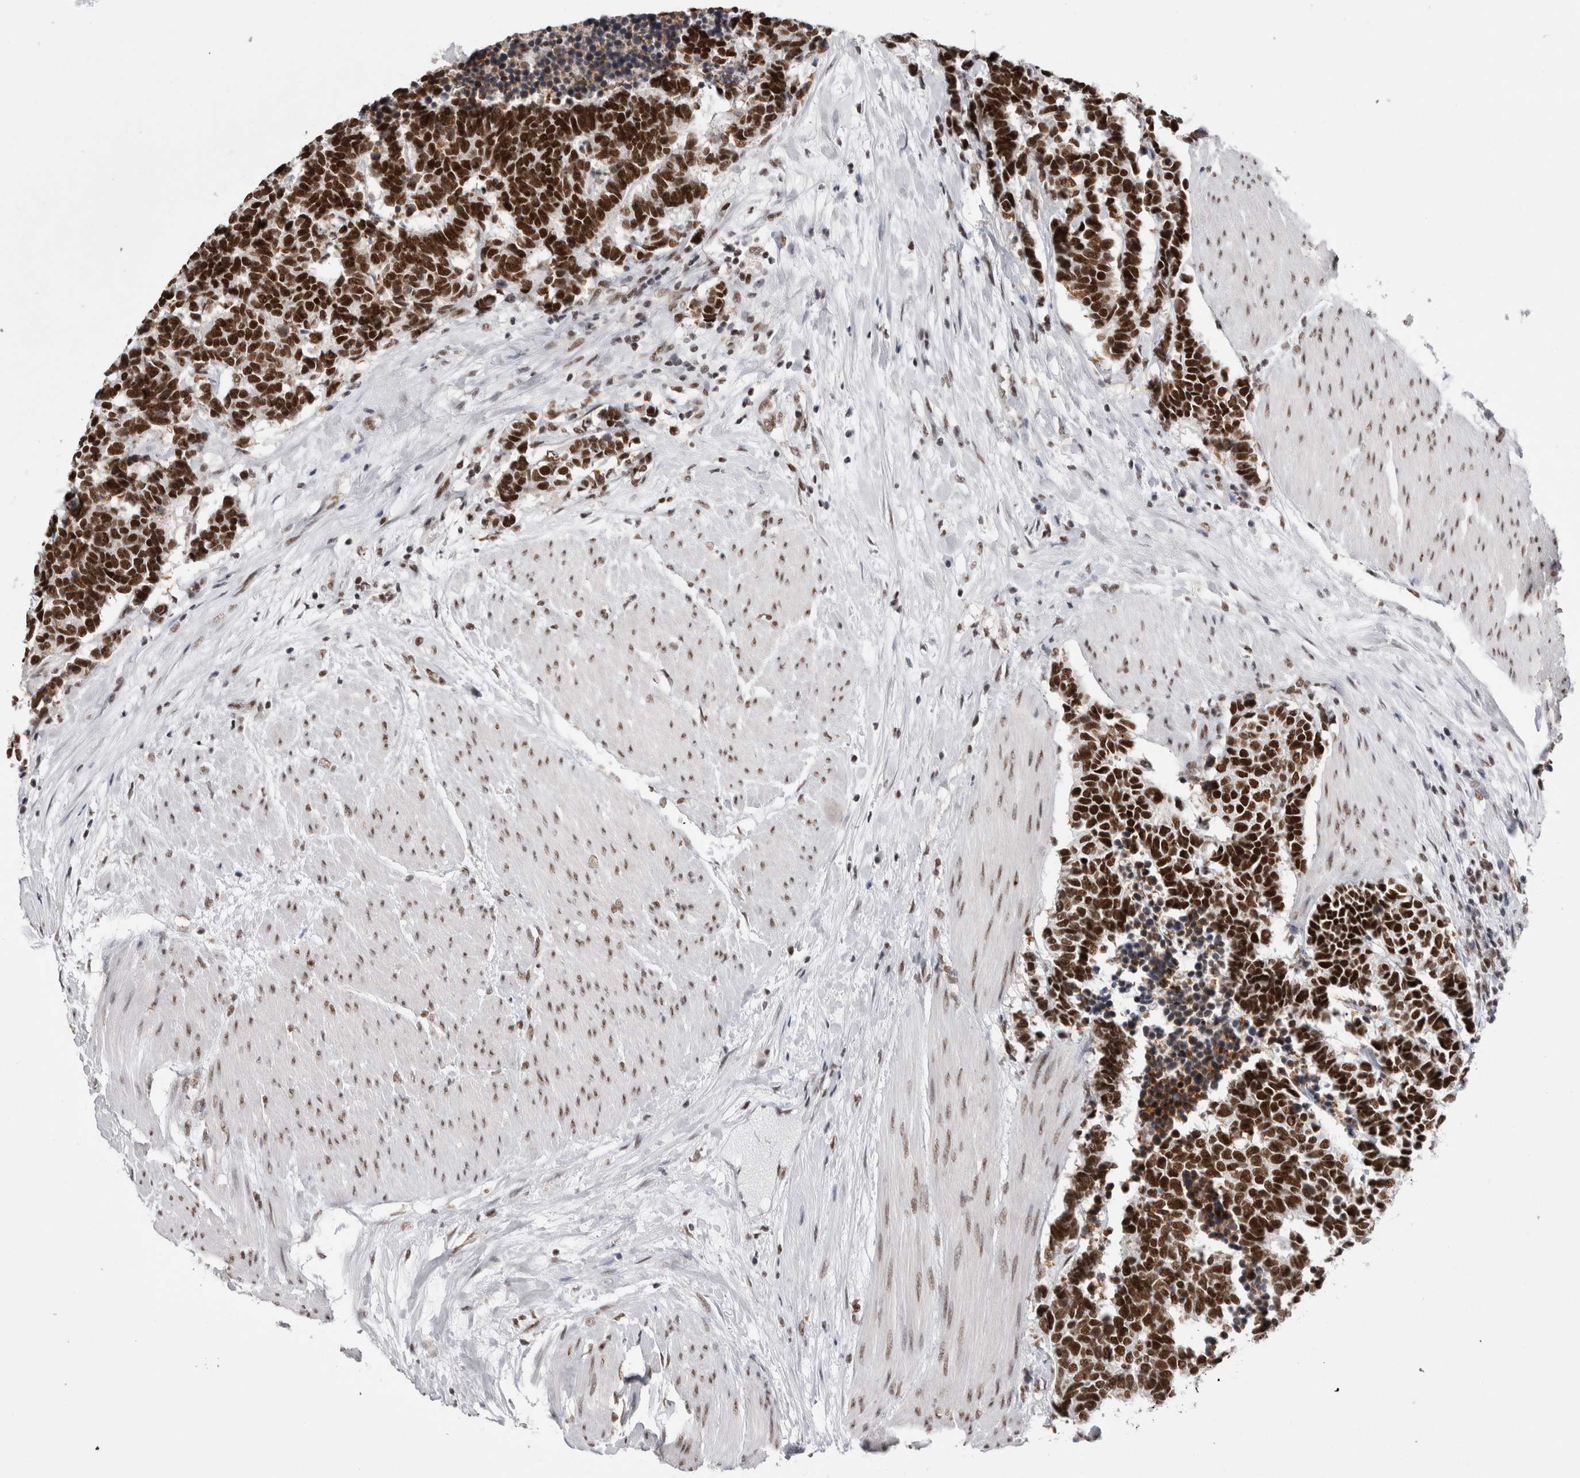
{"staining": {"intensity": "strong", "quantity": ">75%", "location": "nuclear"}, "tissue": "carcinoid", "cell_type": "Tumor cells", "image_type": "cancer", "snomed": [{"axis": "morphology", "description": "Carcinoma, NOS"}, {"axis": "morphology", "description": "Carcinoid, malignant, NOS"}, {"axis": "topography", "description": "Urinary bladder"}], "caption": "Protein staining of malignant carcinoid tissue demonstrates strong nuclear positivity in about >75% of tumor cells.", "gene": "SMC1A", "patient": {"sex": "male", "age": 57}}